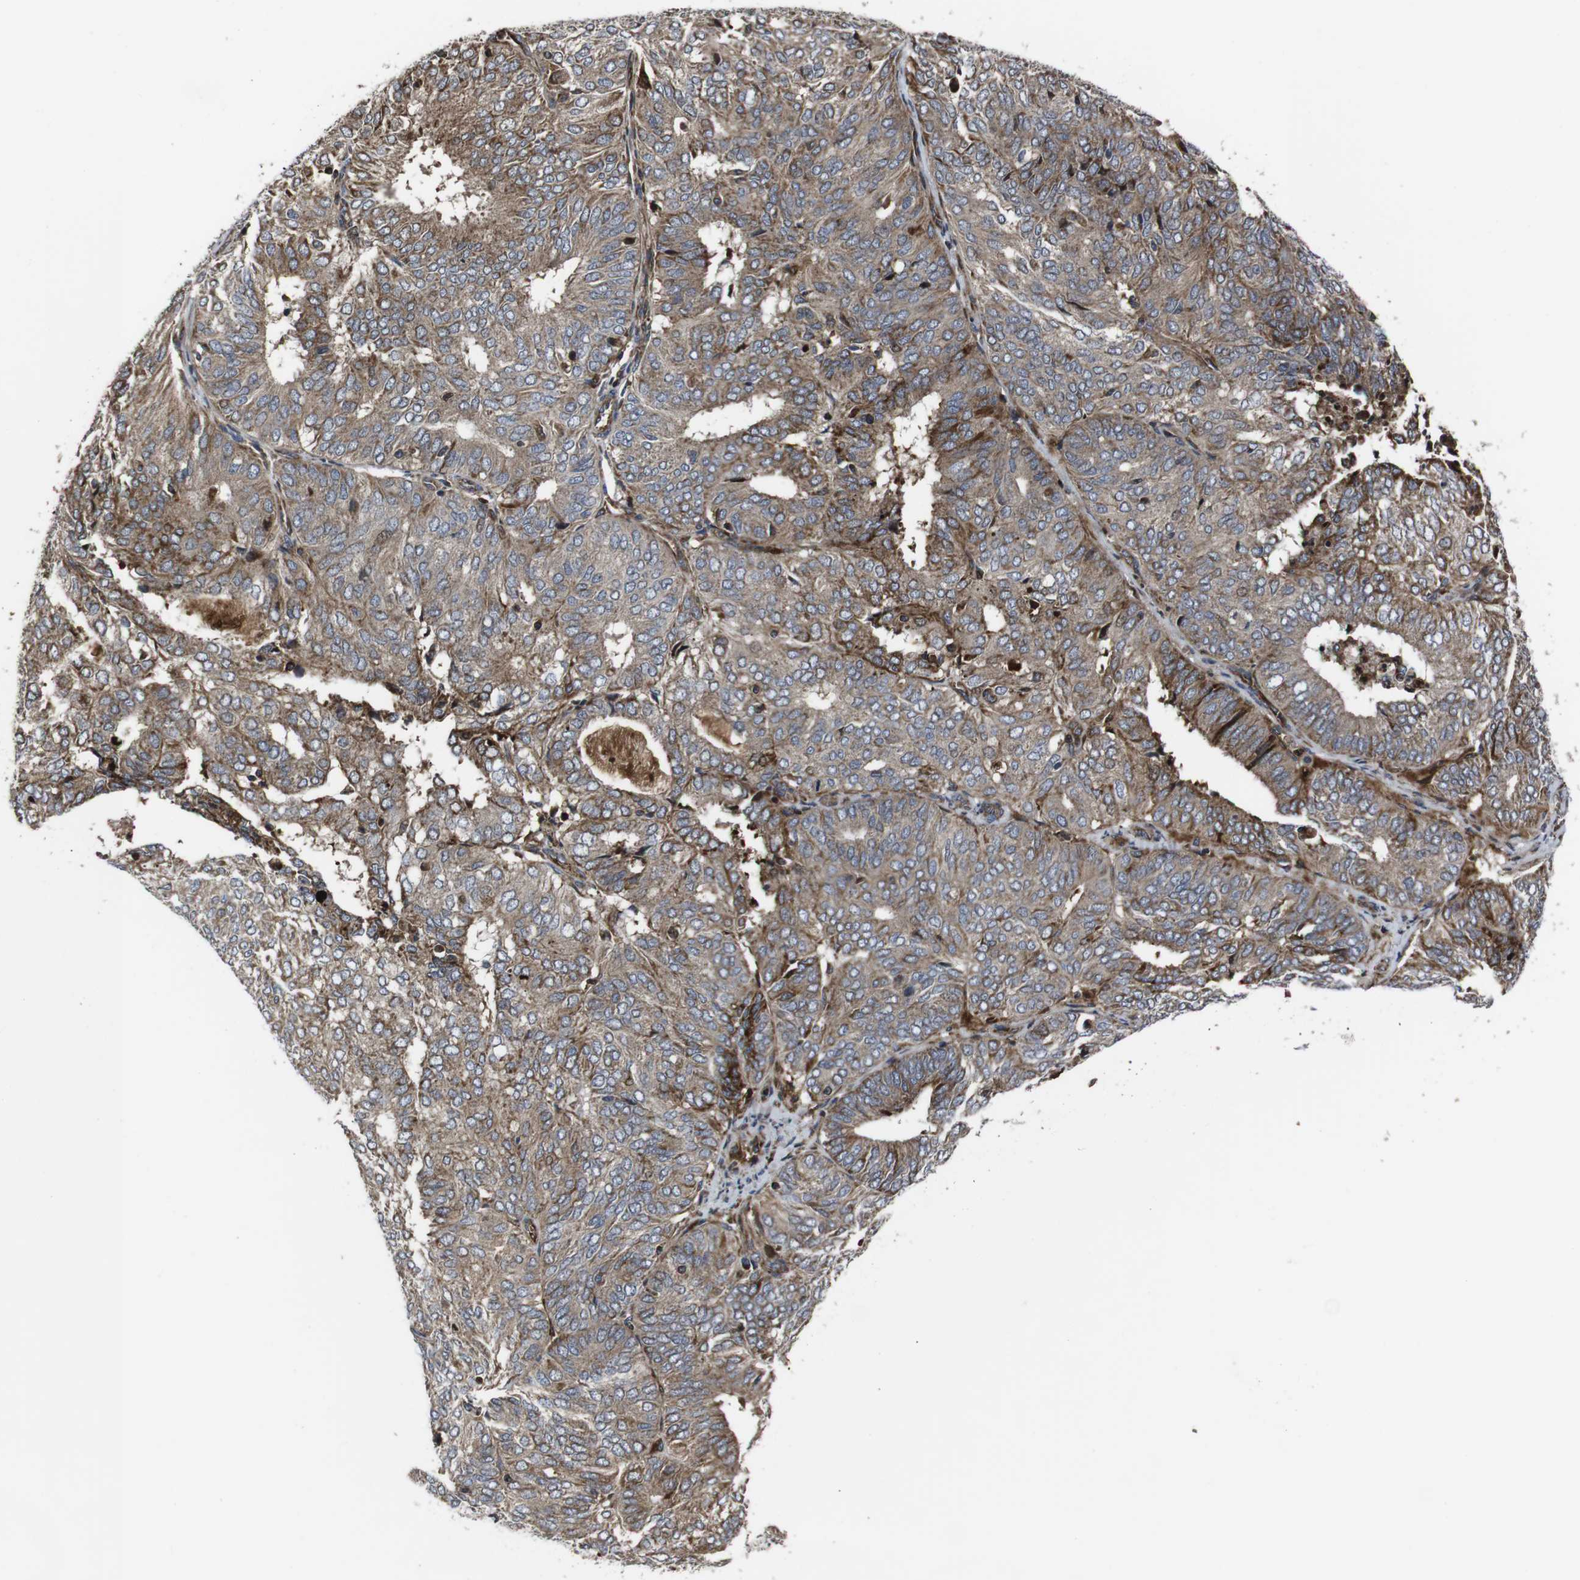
{"staining": {"intensity": "moderate", "quantity": ">75%", "location": "cytoplasmic/membranous"}, "tissue": "endometrial cancer", "cell_type": "Tumor cells", "image_type": "cancer", "snomed": [{"axis": "morphology", "description": "Adenocarcinoma, NOS"}, {"axis": "topography", "description": "Uterus"}], "caption": "Tumor cells show medium levels of moderate cytoplasmic/membranous expression in about >75% of cells in endometrial cancer.", "gene": "SMYD3", "patient": {"sex": "female", "age": 60}}